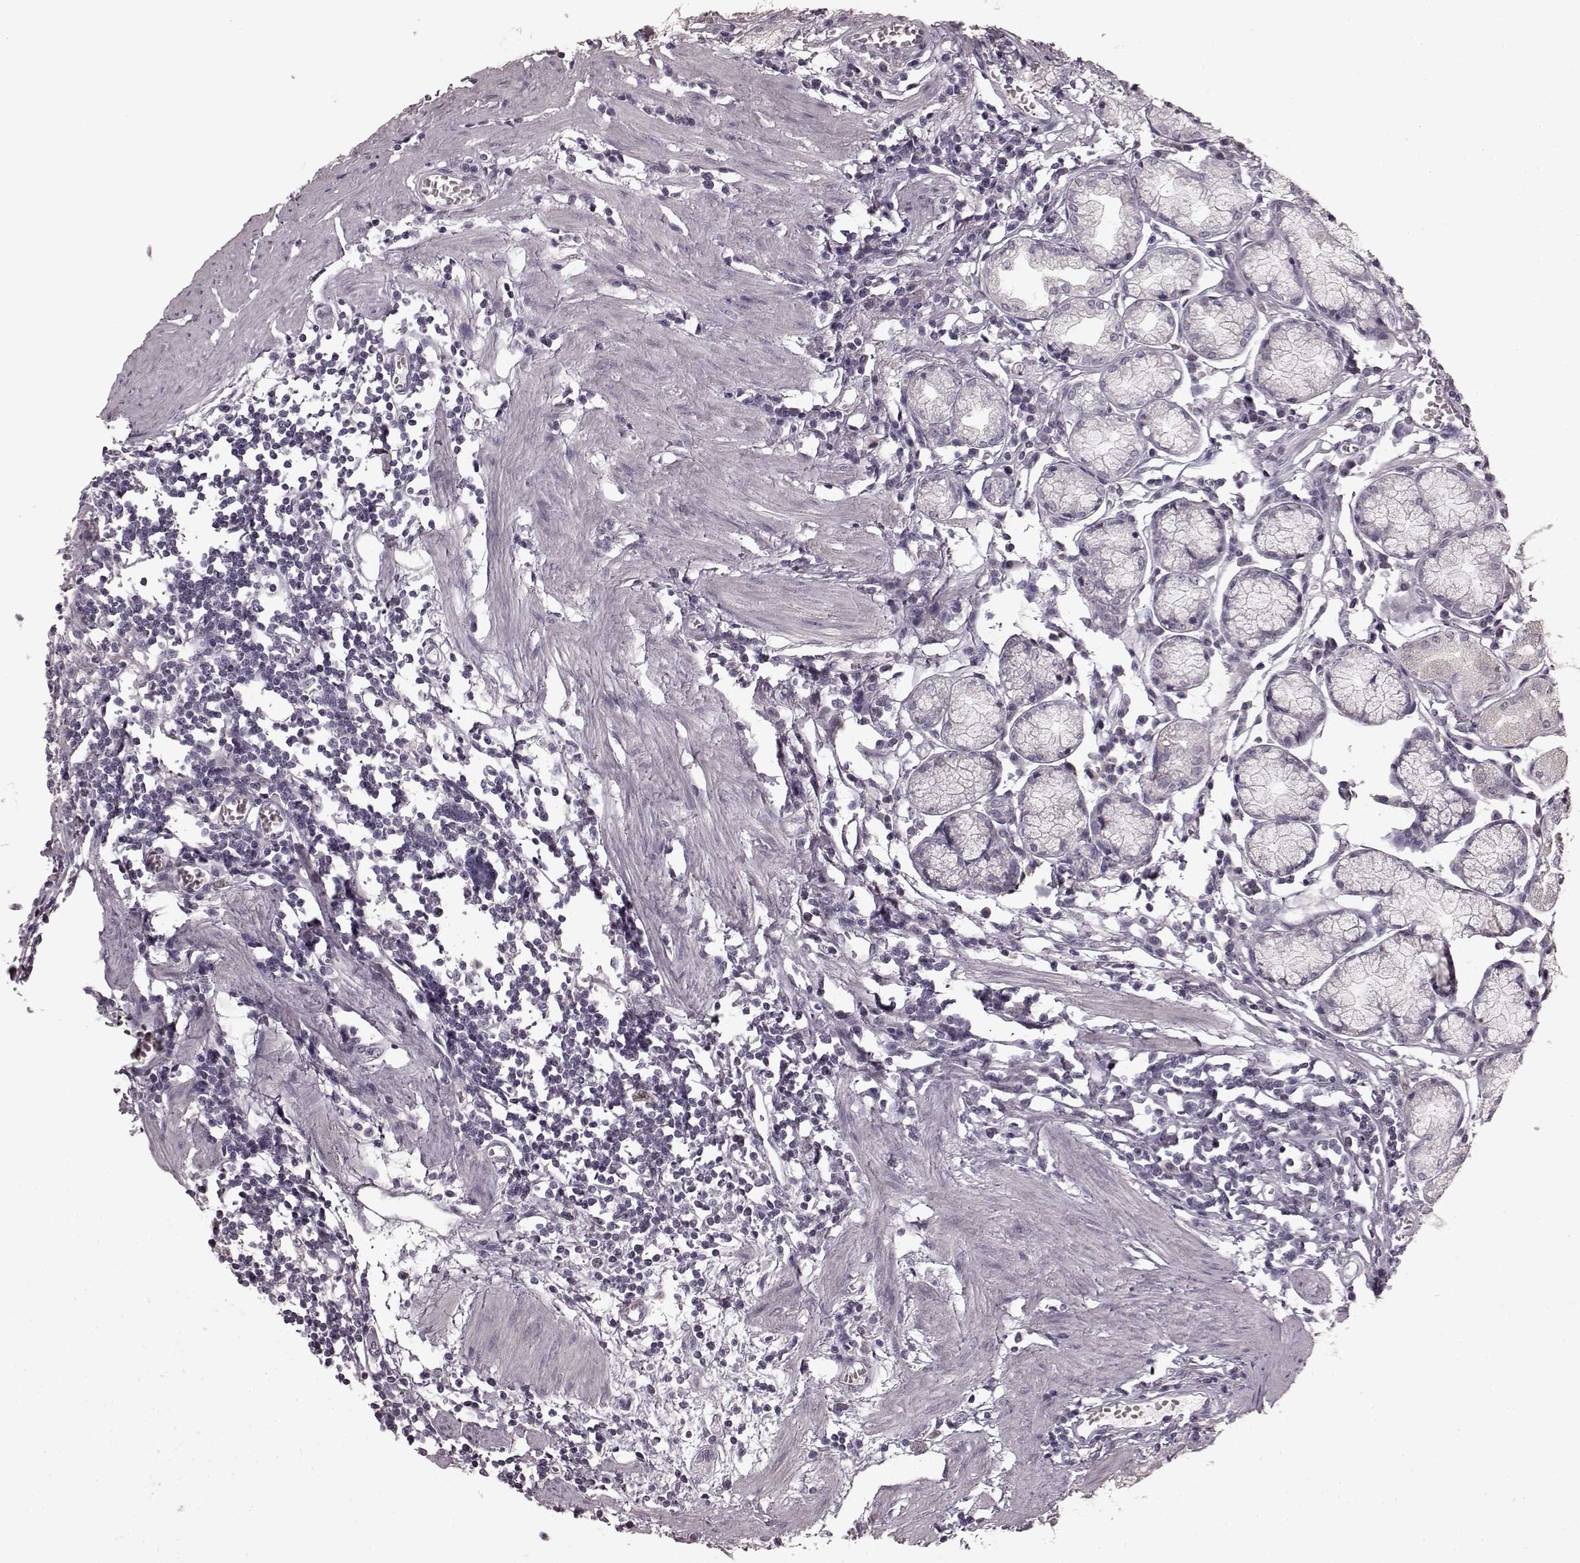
{"staining": {"intensity": "strong", "quantity": "<25%", "location": "nuclear"}, "tissue": "stomach", "cell_type": "Glandular cells", "image_type": "normal", "snomed": [{"axis": "morphology", "description": "Normal tissue, NOS"}, {"axis": "topography", "description": "Stomach"}], "caption": "Brown immunohistochemical staining in unremarkable stomach demonstrates strong nuclear positivity in about <25% of glandular cells.", "gene": "CCNA2", "patient": {"sex": "male", "age": 55}}